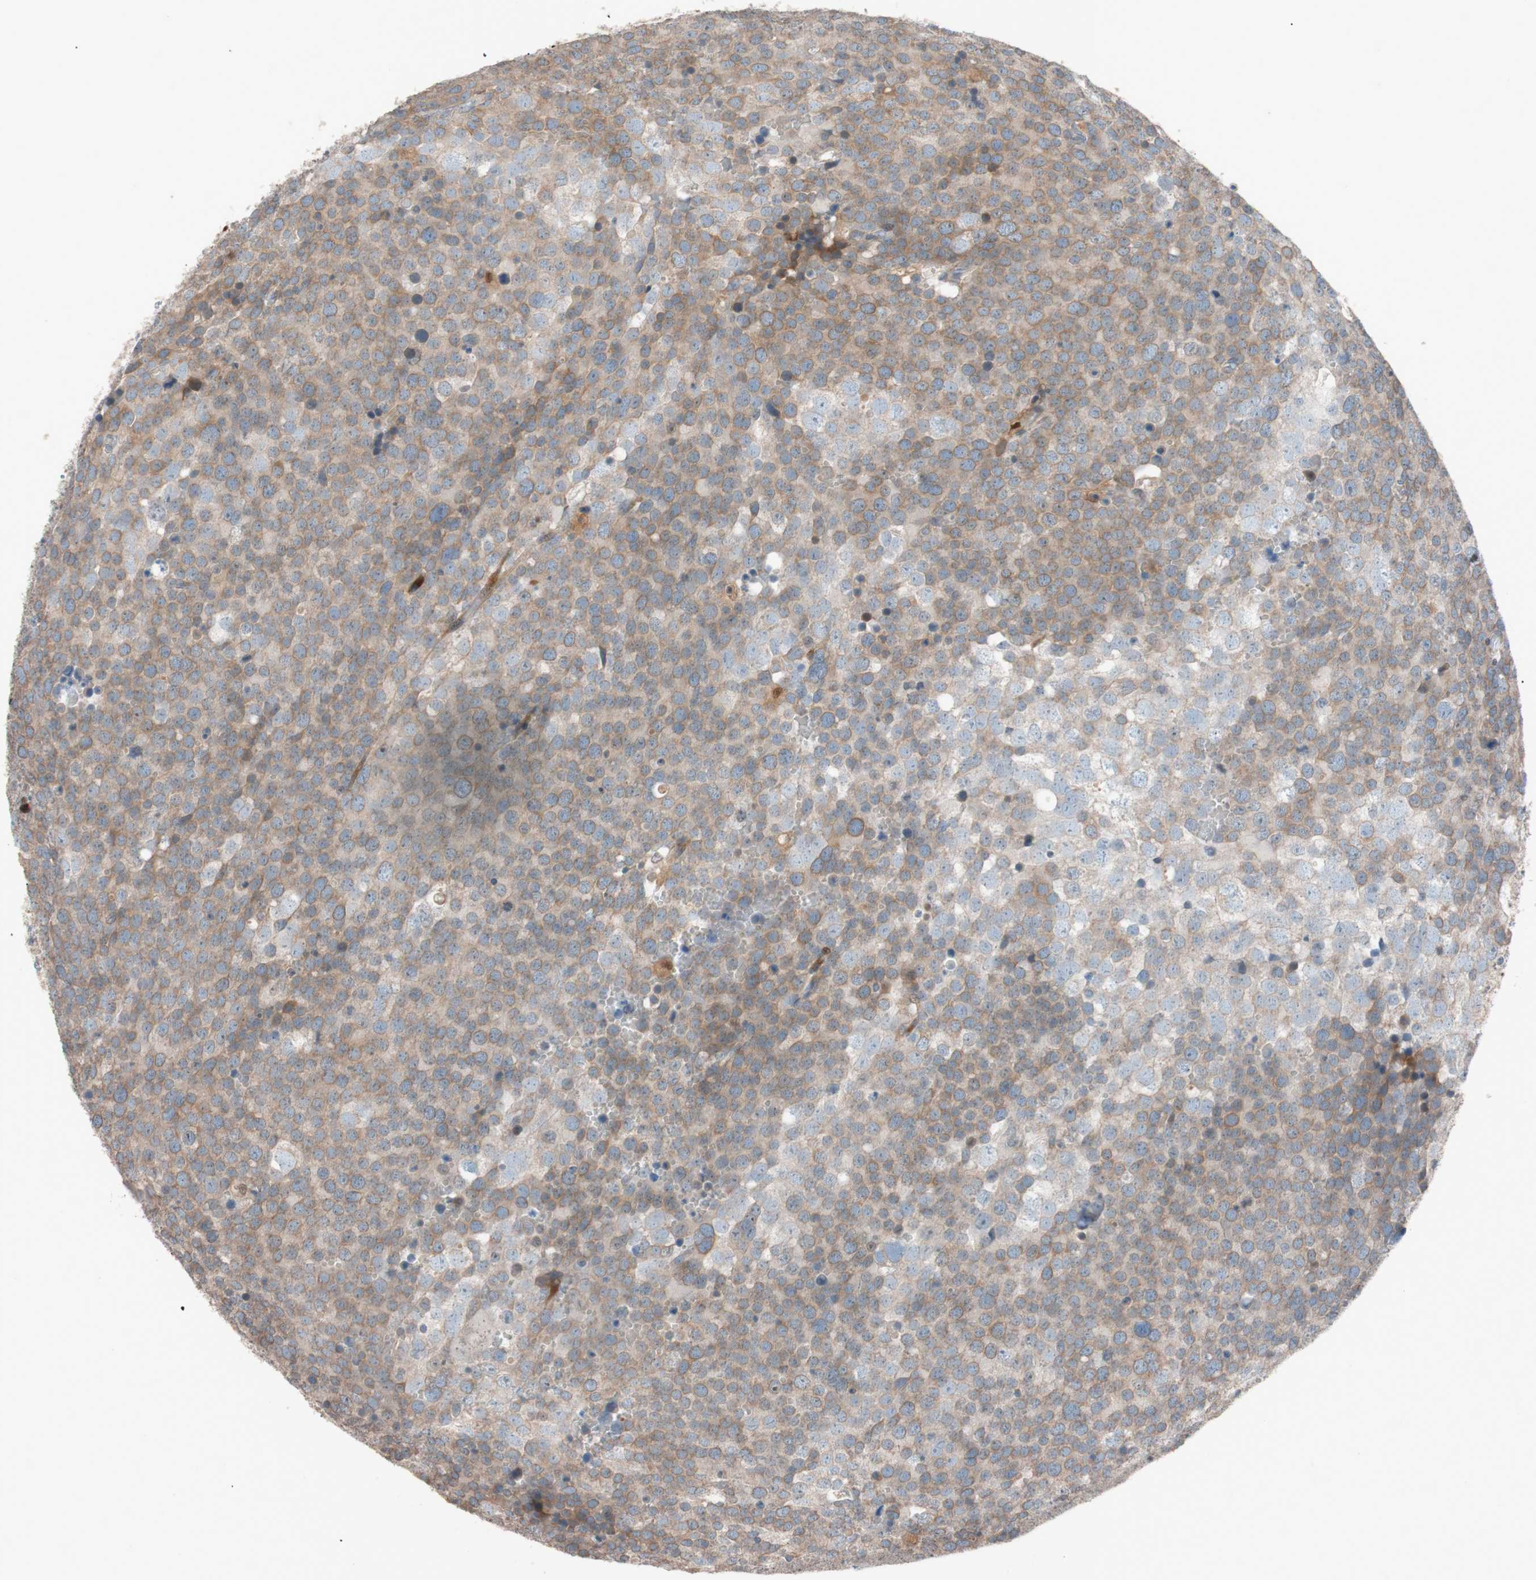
{"staining": {"intensity": "moderate", "quantity": ">75%", "location": "cytoplasmic/membranous"}, "tissue": "testis cancer", "cell_type": "Tumor cells", "image_type": "cancer", "snomed": [{"axis": "morphology", "description": "Seminoma, NOS"}, {"axis": "topography", "description": "Testis"}], "caption": "Testis cancer (seminoma) tissue shows moderate cytoplasmic/membranous positivity in about >75% of tumor cells, visualized by immunohistochemistry.", "gene": "FAAH", "patient": {"sex": "male", "age": 71}}